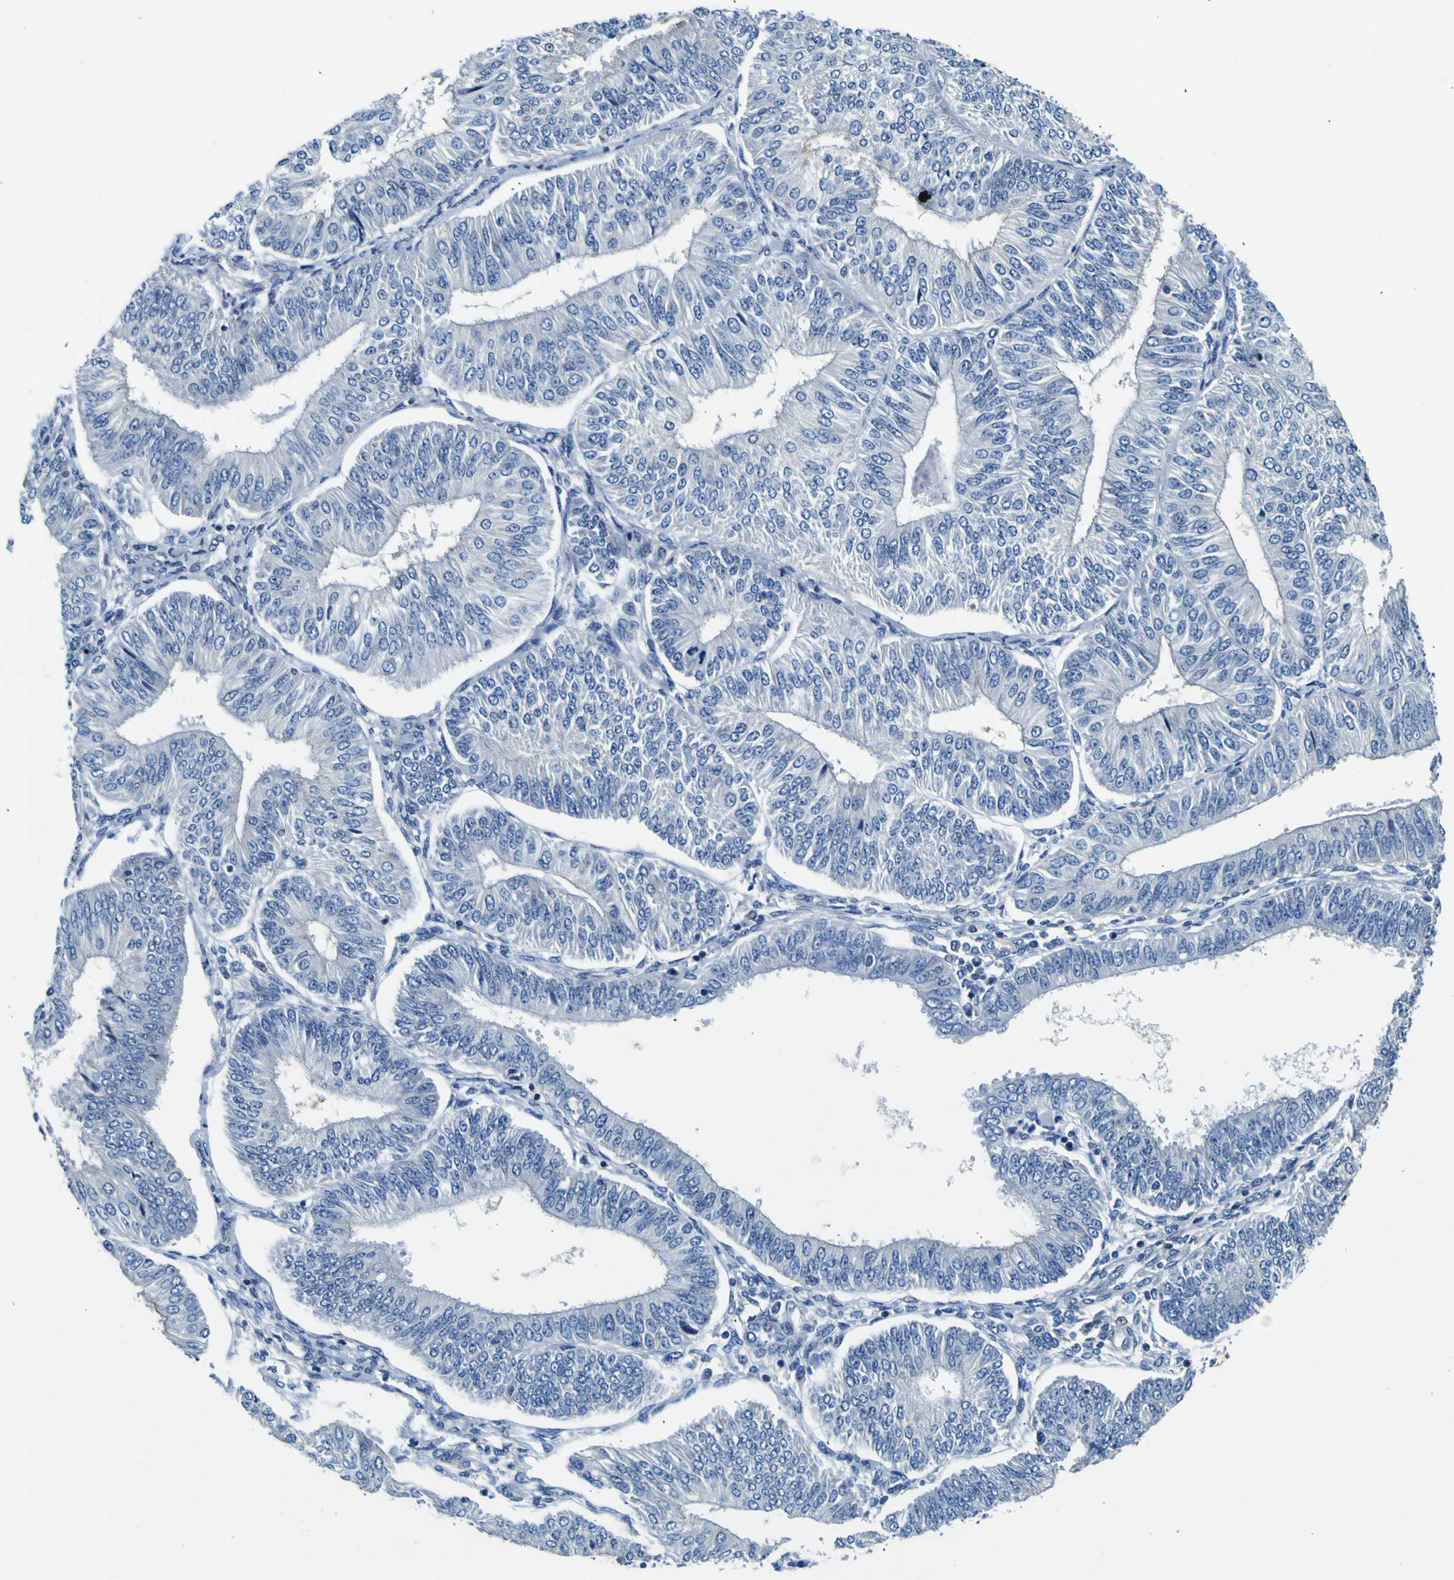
{"staining": {"intensity": "negative", "quantity": "none", "location": "none"}, "tissue": "endometrial cancer", "cell_type": "Tumor cells", "image_type": "cancer", "snomed": [{"axis": "morphology", "description": "Adenocarcinoma, NOS"}, {"axis": "topography", "description": "Endometrium"}], "caption": "High power microscopy photomicrograph of an immunohistochemistry (IHC) micrograph of endometrial cancer (adenocarcinoma), revealing no significant expression in tumor cells. (IHC, brightfield microscopy, high magnification).", "gene": "ADGRA2", "patient": {"sex": "female", "age": 58}}